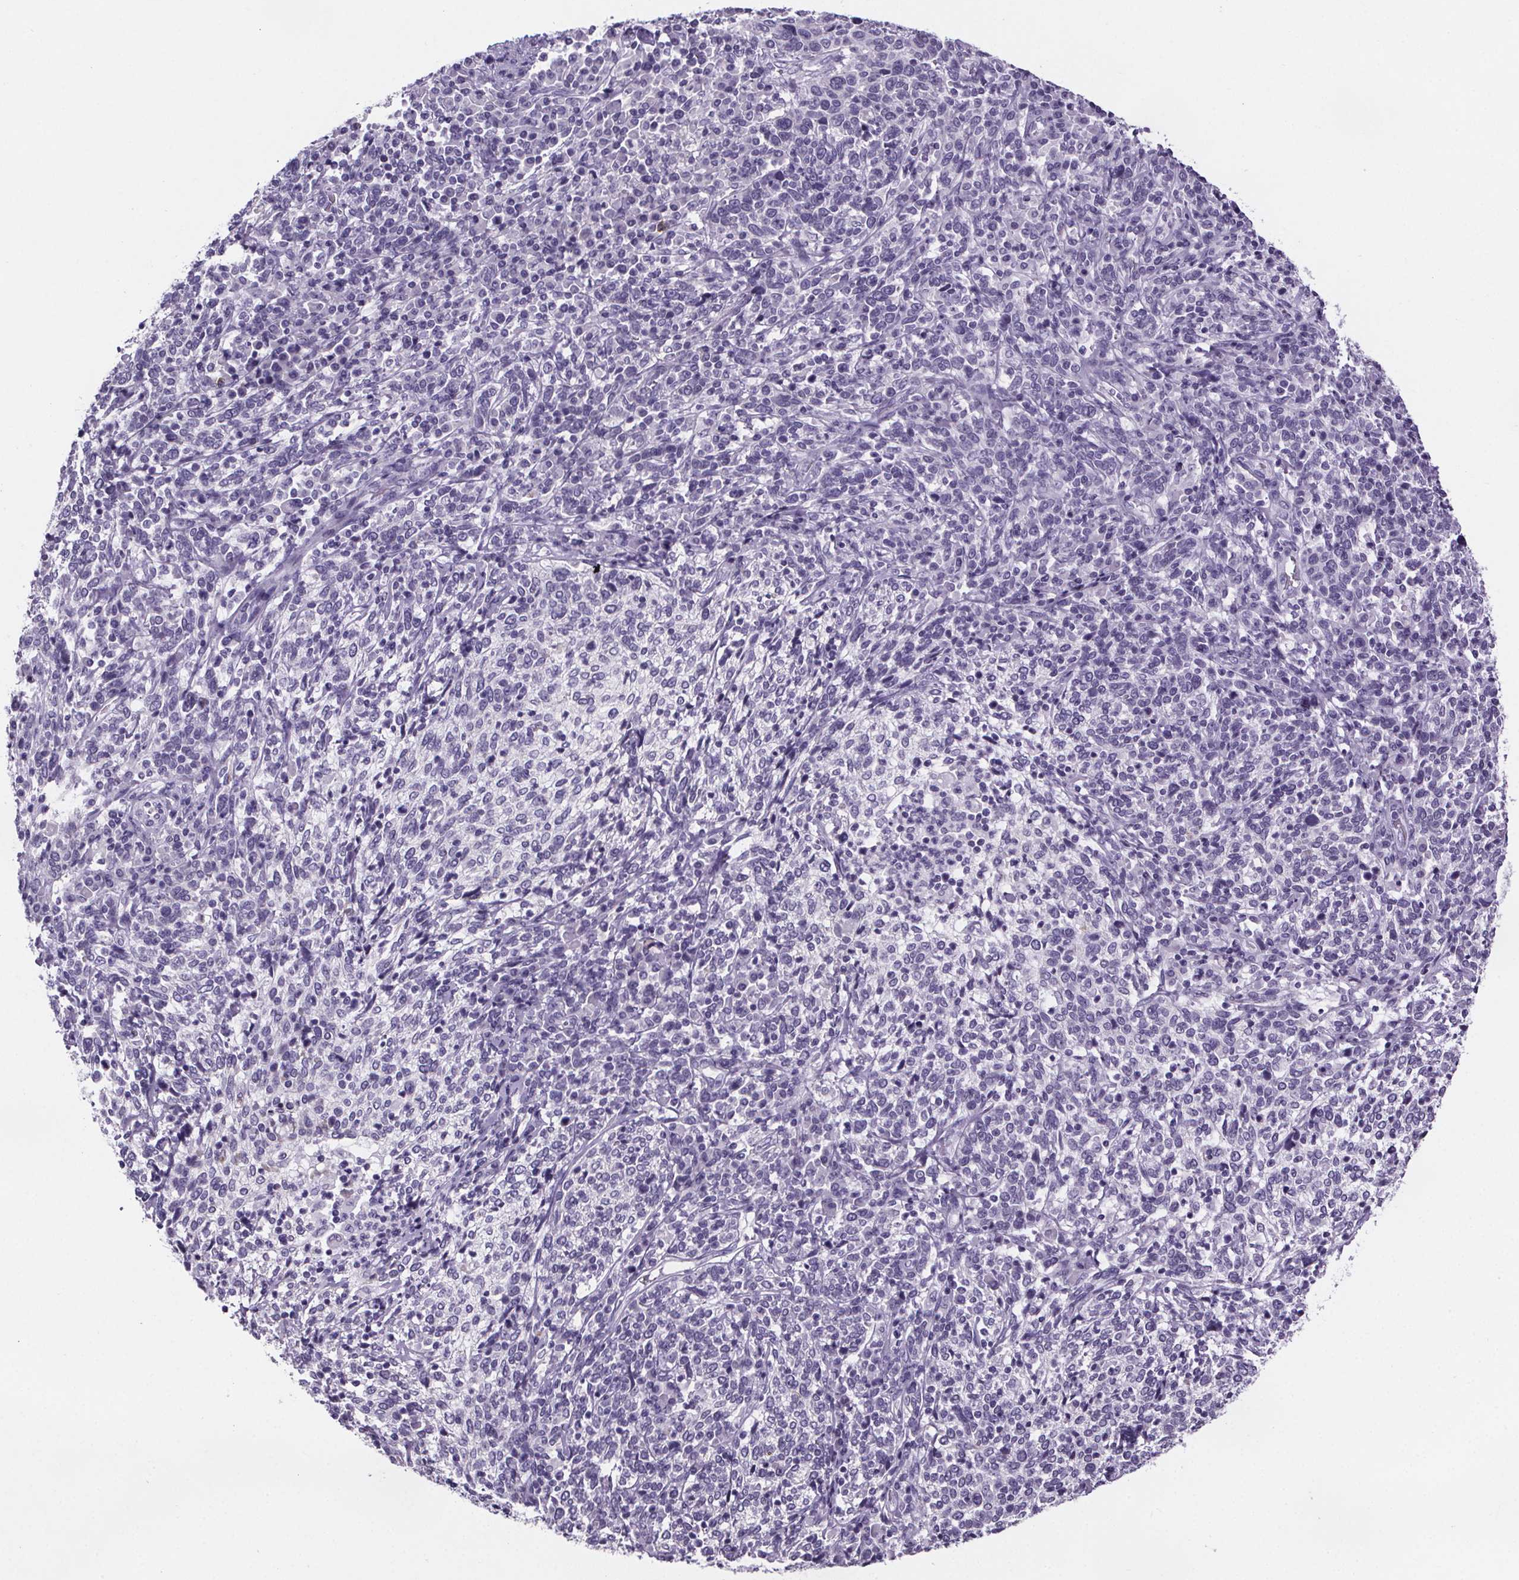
{"staining": {"intensity": "negative", "quantity": "none", "location": "none"}, "tissue": "cervical cancer", "cell_type": "Tumor cells", "image_type": "cancer", "snomed": [{"axis": "morphology", "description": "Squamous cell carcinoma, NOS"}, {"axis": "topography", "description": "Cervix"}], "caption": "Tumor cells show no significant positivity in cervical squamous cell carcinoma. (DAB IHC with hematoxylin counter stain).", "gene": "CUBN", "patient": {"sex": "female", "age": 46}}